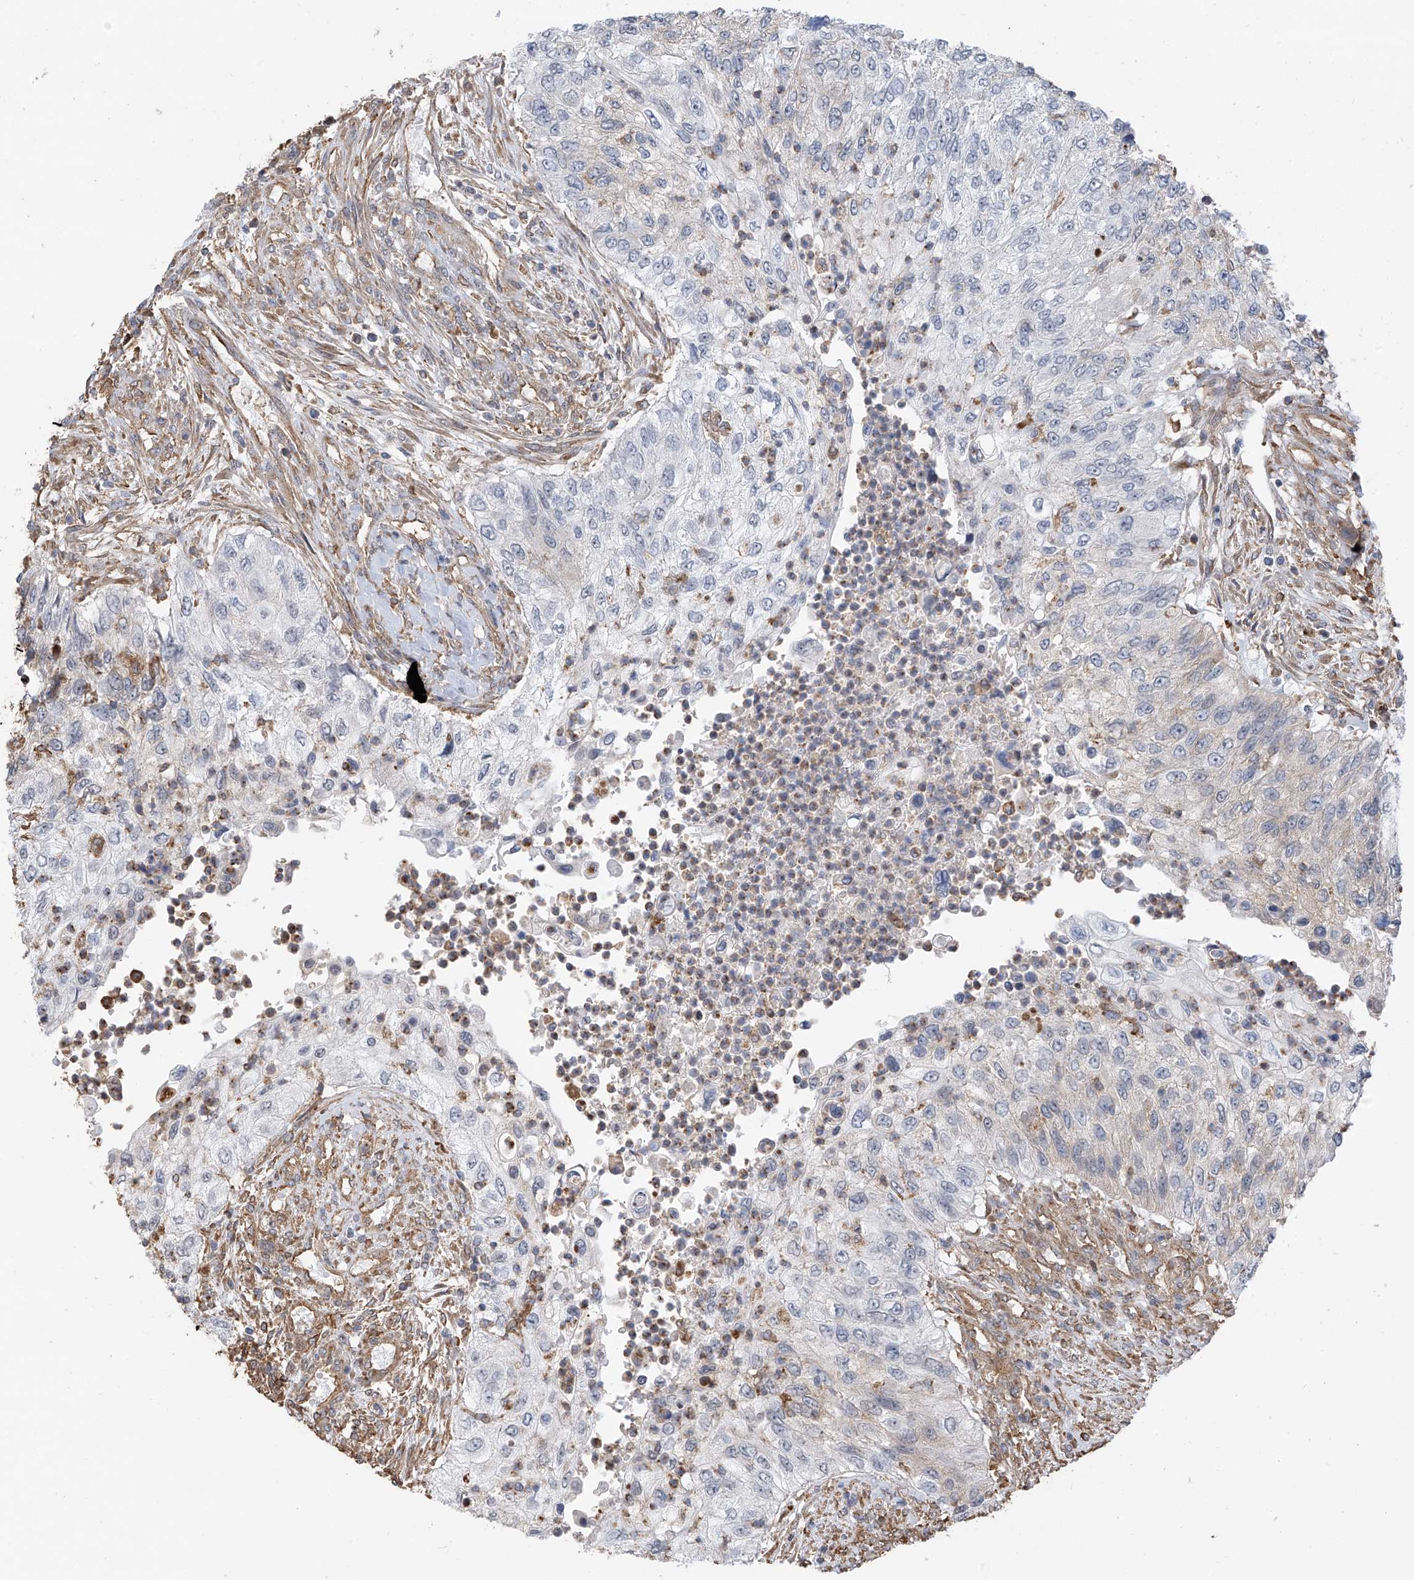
{"staining": {"intensity": "negative", "quantity": "none", "location": "none"}, "tissue": "urothelial cancer", "cell_type": "Tumor cells", "image_type": "cancer", "snomed": [{"axis": "morphology", "description": "Urothelial carcinoma, High grade"}, {"axis": "topography", "description": "Urinary bladder"}], "caption": "An immunohistochemistry histopathology image of urothelial cancer is shown. There is no staining in tumor cells of urothelial cancer.", "gene": "ZNF189", "patient": {"sex": "female", "age": 60}}